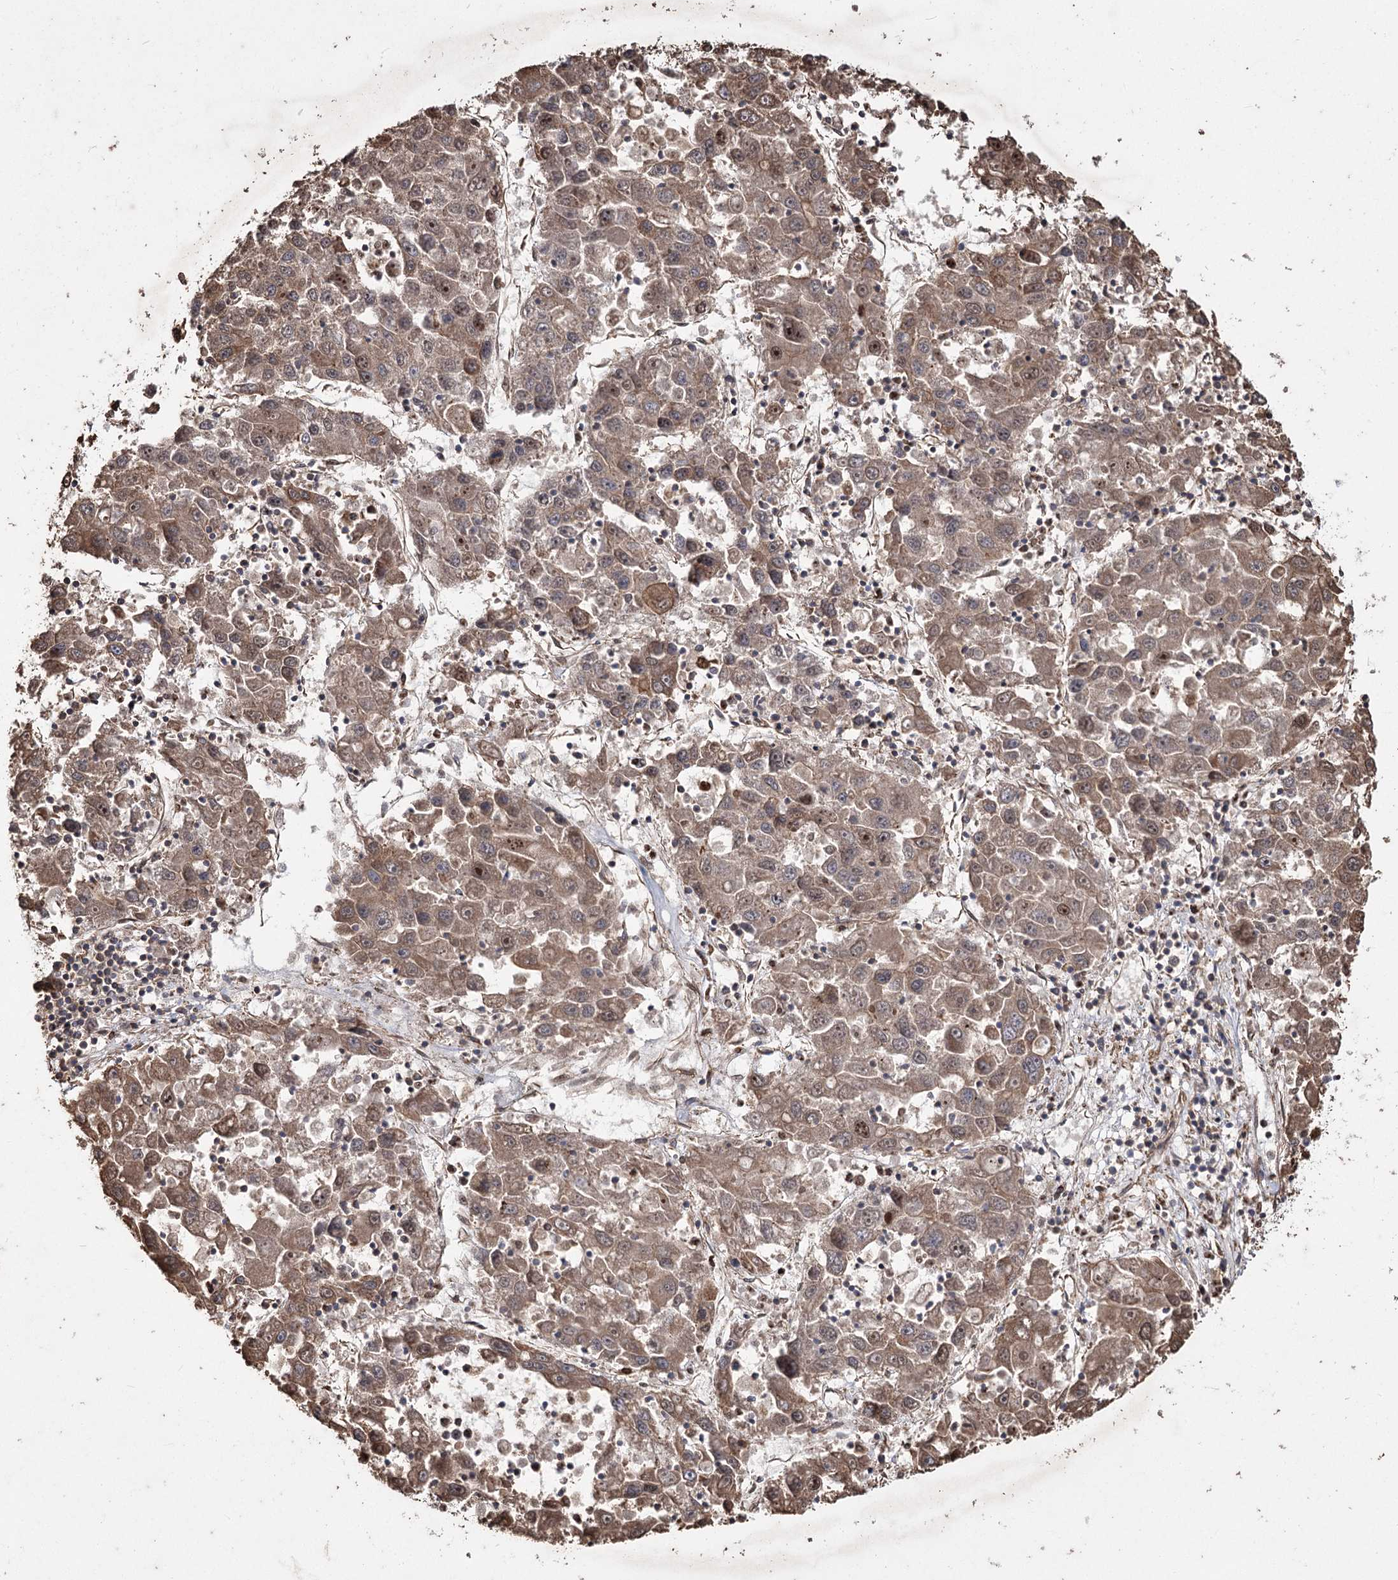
{"staining": {"intensity": "weak", "quantity": "25%-75%", "location": "cytoplasmic/membranous,nuclear"}, "tissue": "liver cancer", "cell_type": "Tumor cells", "image_type": "cancer", "snomed": [{"axis": "morphology", "description": "Carcinoma, Hepatocellular, NOS"}, {"axis": "topography", "description": "Liver"}], "caption": "Weak cytoplasmic/membranous and nuclear protein staining is present in about 25%-75% of tumor cells in liver cancer (hepatocellular carcinoma).", "gene": "PRC1", "patient": {"sex": "male", "age": 49}}